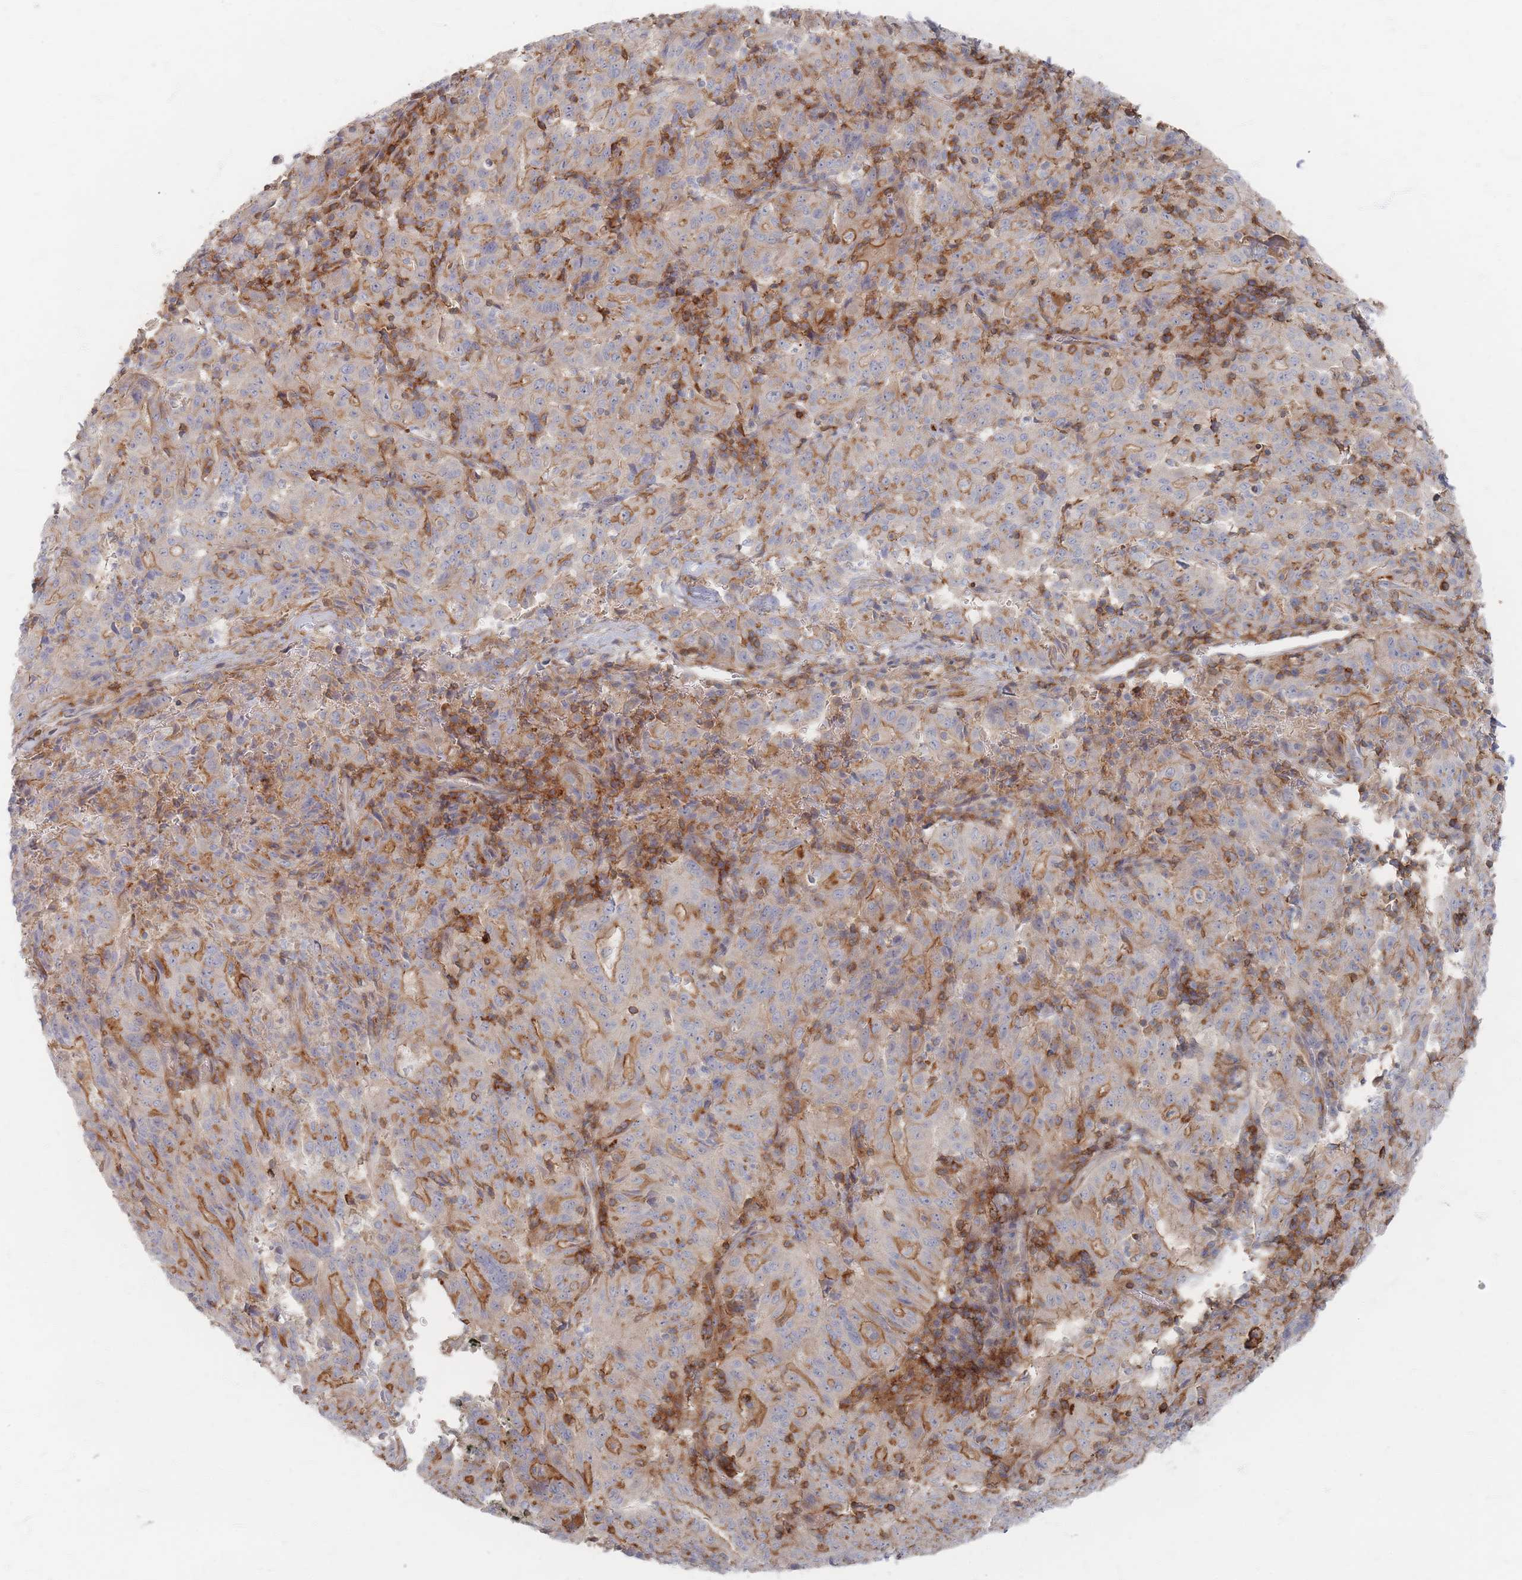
{"staining": {"intensity": "moderate", "quantity": "25%-75%", "location": "cytoplasmic/membranous"}, "tissue": "pancreatic cancer", "cell_type": "Tumor cells", "image_type": "cancer", "snomed": [{"axis": "morphology", "description": "Adenocarcinoma, NOS"}, {"axis": "topography", "description": "Pancreas"}], "caption": "Human adenocarcinoma (pancreatic) stained for a protein (brown) displays moderate cytoplasmic/membranous positive staining in approximately 25%-75% of tumor cells.", "gene": "ZNF852", "patient": {"sex": "male", "age": 63}}